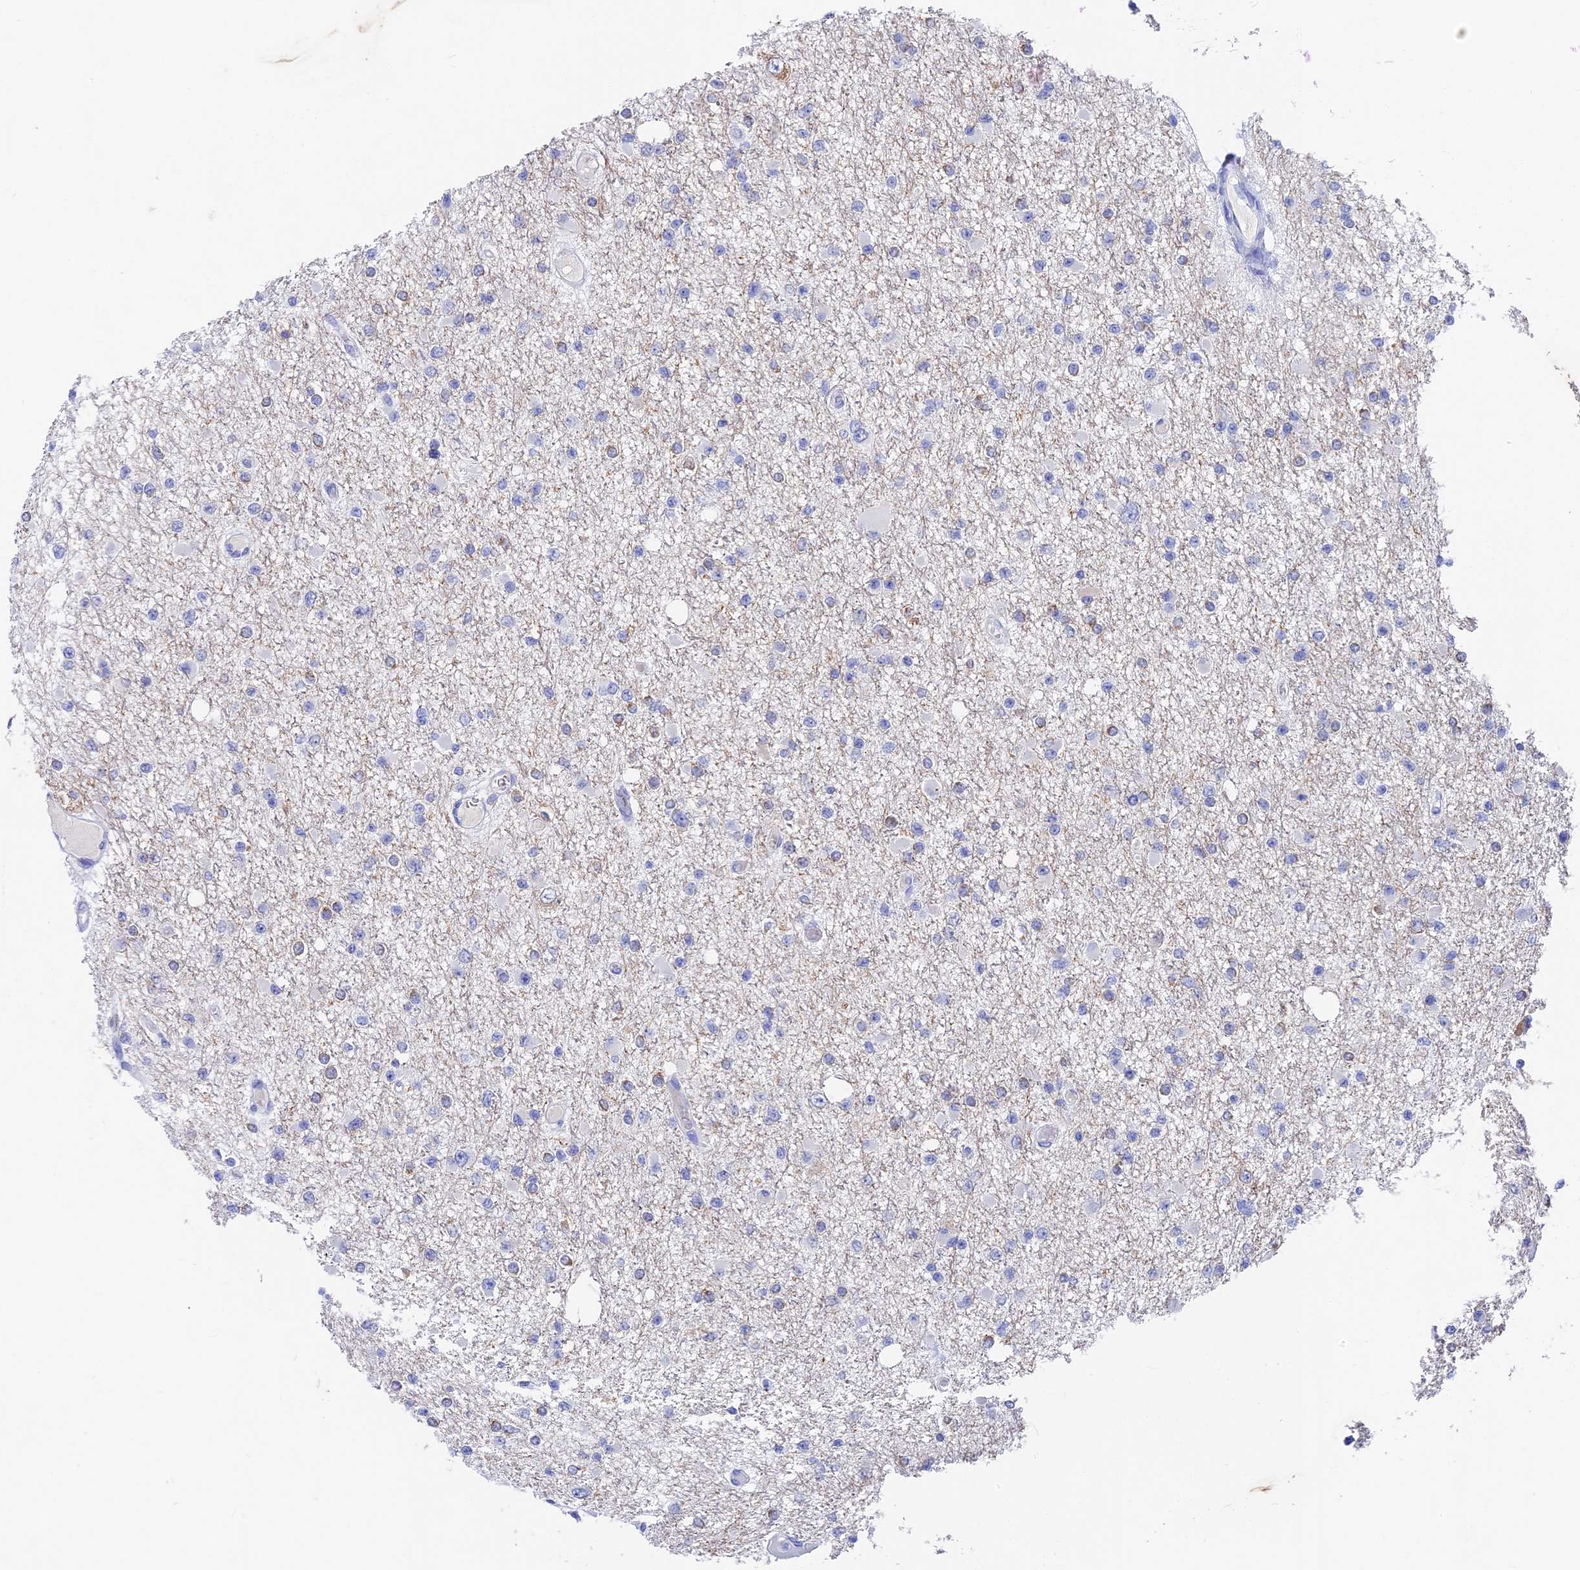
{"staining": {"intensity": "negative", "quantity": "none", "location": "none"}, "tissue": "glioma", "cell_type": "Tumor cells", "image_type": "cancer", "snomed": [{"axis": "morphology", "description": "Glioma, malignant, Low grade"}, {"axis": "topography", "description": "Brain"}], "caption": "High magnification brightfield microscopy of malignant low-grade glioma stained with DAB (brown) and counterstained with hematoxylin (blue): tumor cells show no significant positivity.", "gene": "VPS33B", "patient": {"sex": "female", "age": 22}}